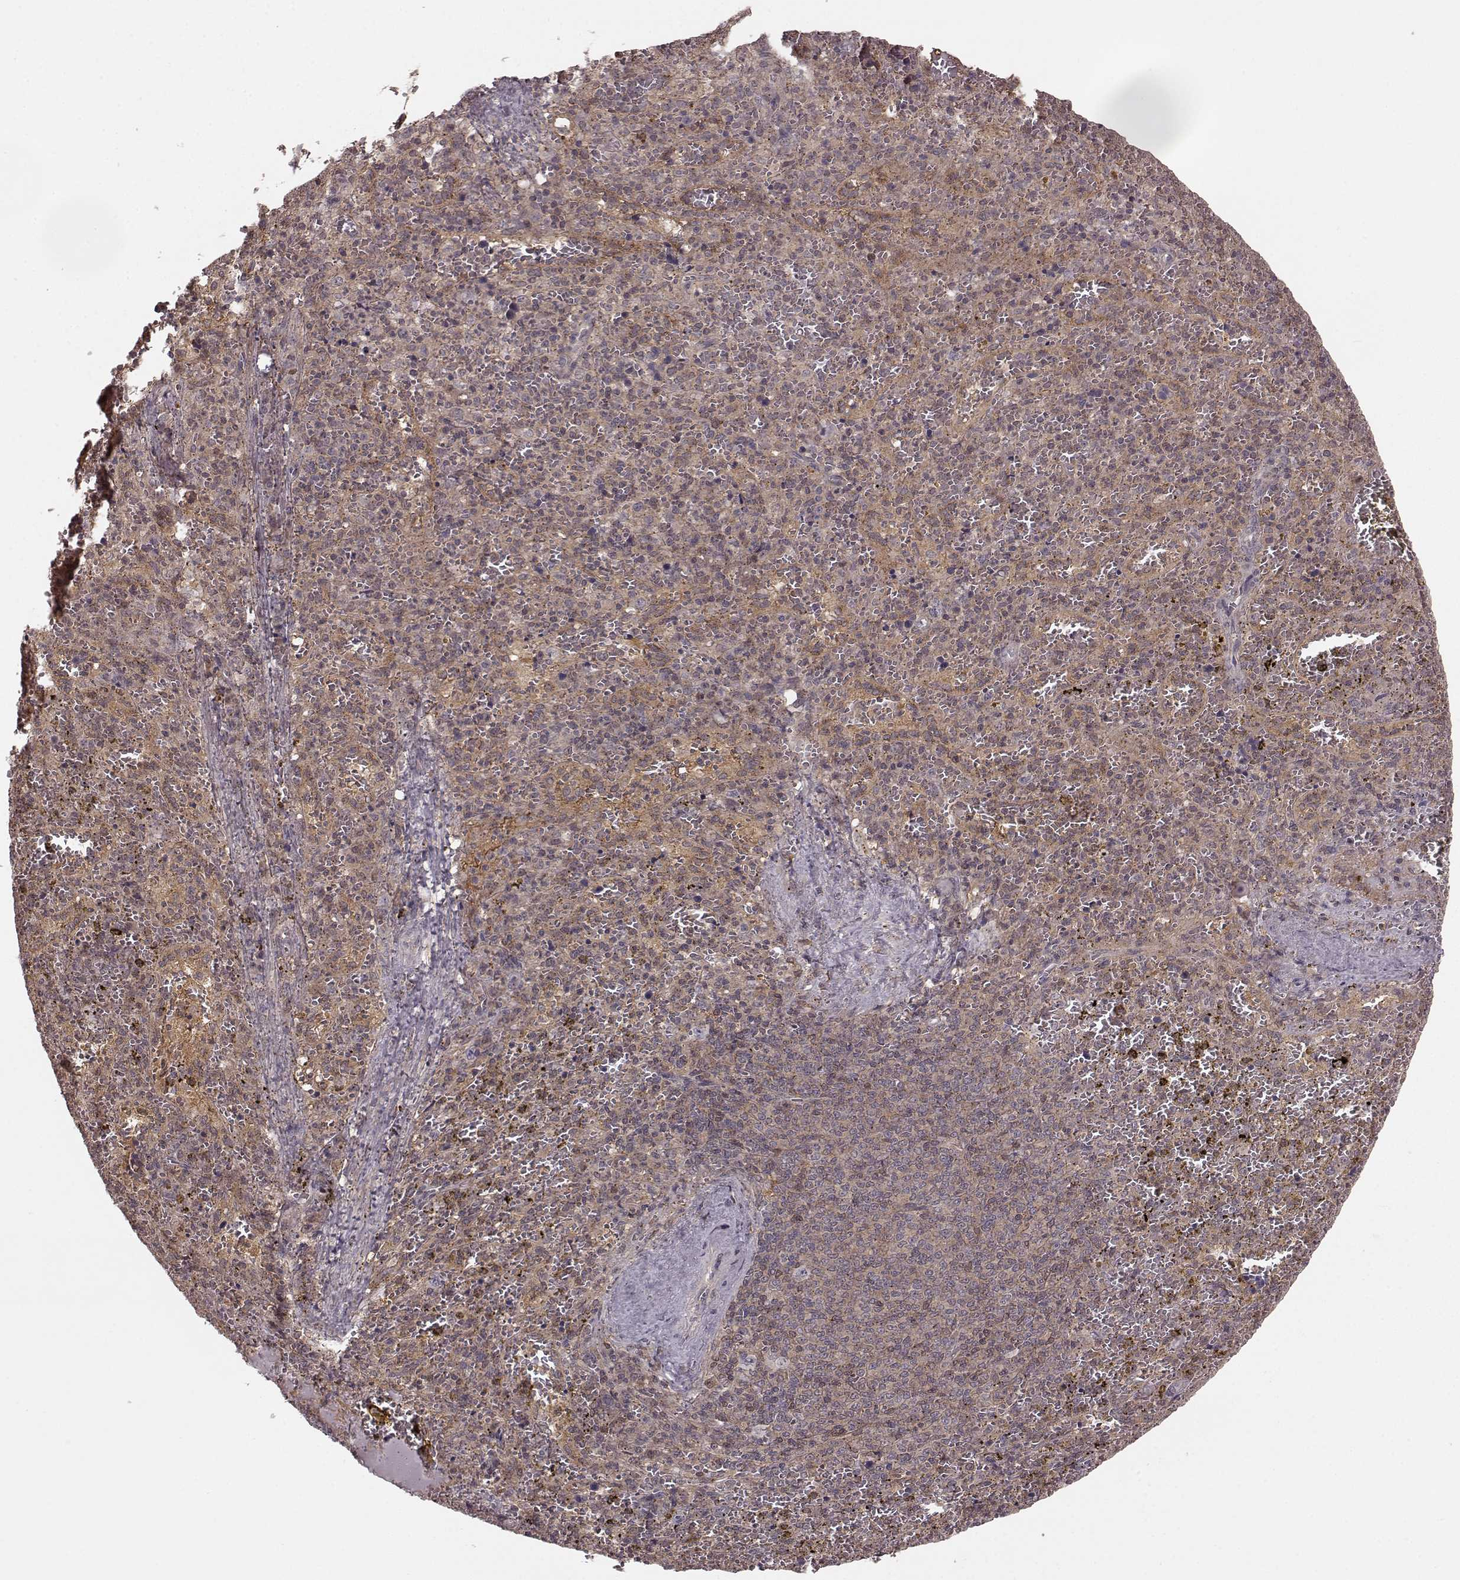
{"staining": {"intensity": "weak", "quantity": "25%-75%", "location": "cytoplasmic/membranous"}, "tissue": "spleen", "cell_type": "Cells in red pulp", "image_type": "normal", "snomed": [{"axis": "morphology", "description": "Normal tissue, NOS"}, {"axis": "topography", "description": "Spleen"}], "caption": "Benign spleen shows weak cytoplasmic/membranous positivity in approximately 25%-75% of cells in red pulp, visualized by immunohistochemistry. The staining is performed using DAB brown chromogen to label protein expression. The nuclei are counter-stained blue using hematoxylin.", "gene": "GSS", "patient": {"sex": "female", "age": 50}}